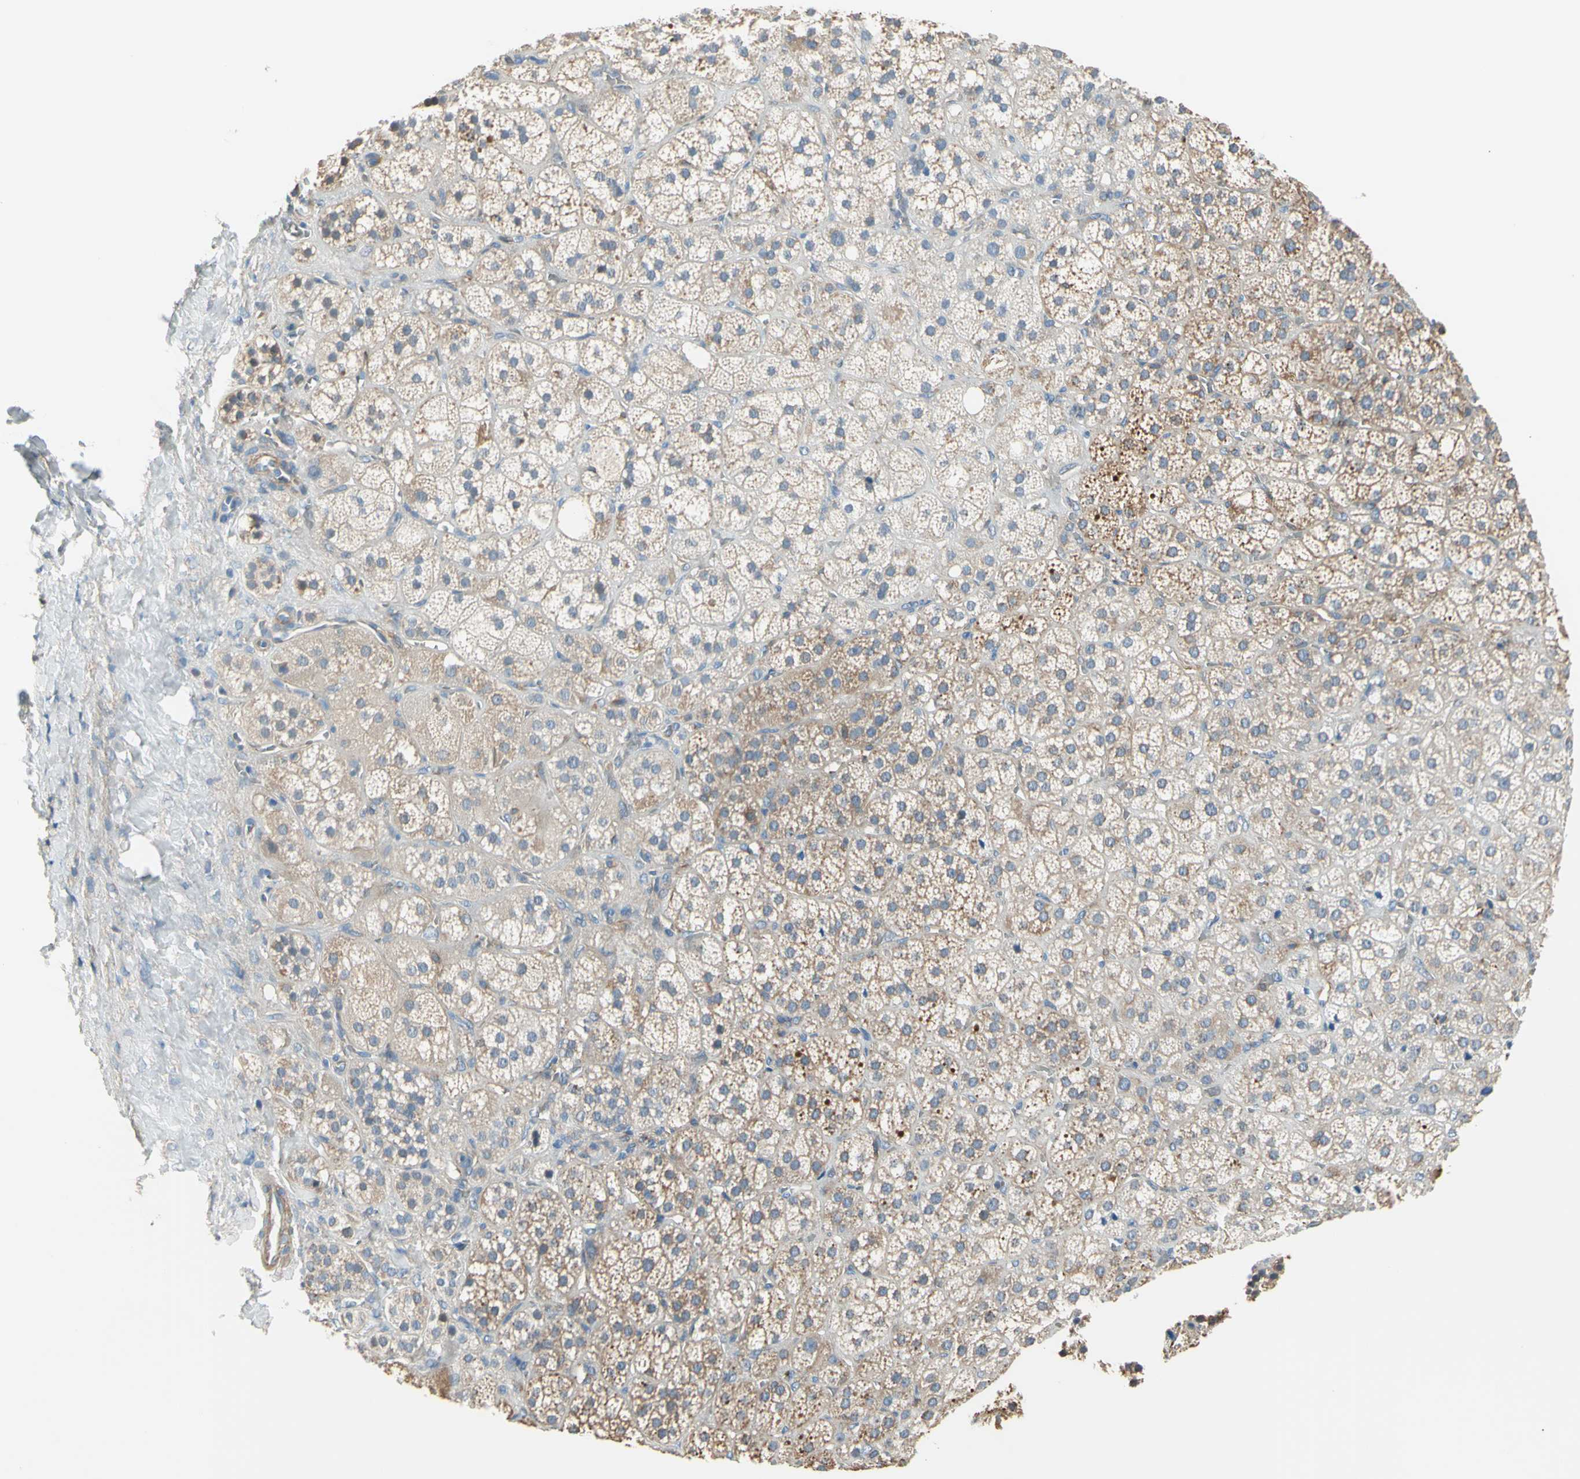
{"staining": {"intensity": "moderate", "quantity": ">75%", "location": "cytoplasmic/membranous"}, "tissue": "adrenal gland", "cell_type": "Glandular cells", "image_type": "normal", "snomed": [{"axis": "morphology", "description": "Normal tissue, NOS"}, {"axis": "topography", "description": "Adrenal gland"}], "caption": "An immunohistochemistry (IHC) image of benign tissue is shown. Protein staining in brown shows moderate cytoplasmic/membranous positivity in adrenal gland within glandular cells.", "gene": "SEMA4C", "patient": {"sex": "female", "age": 71}}